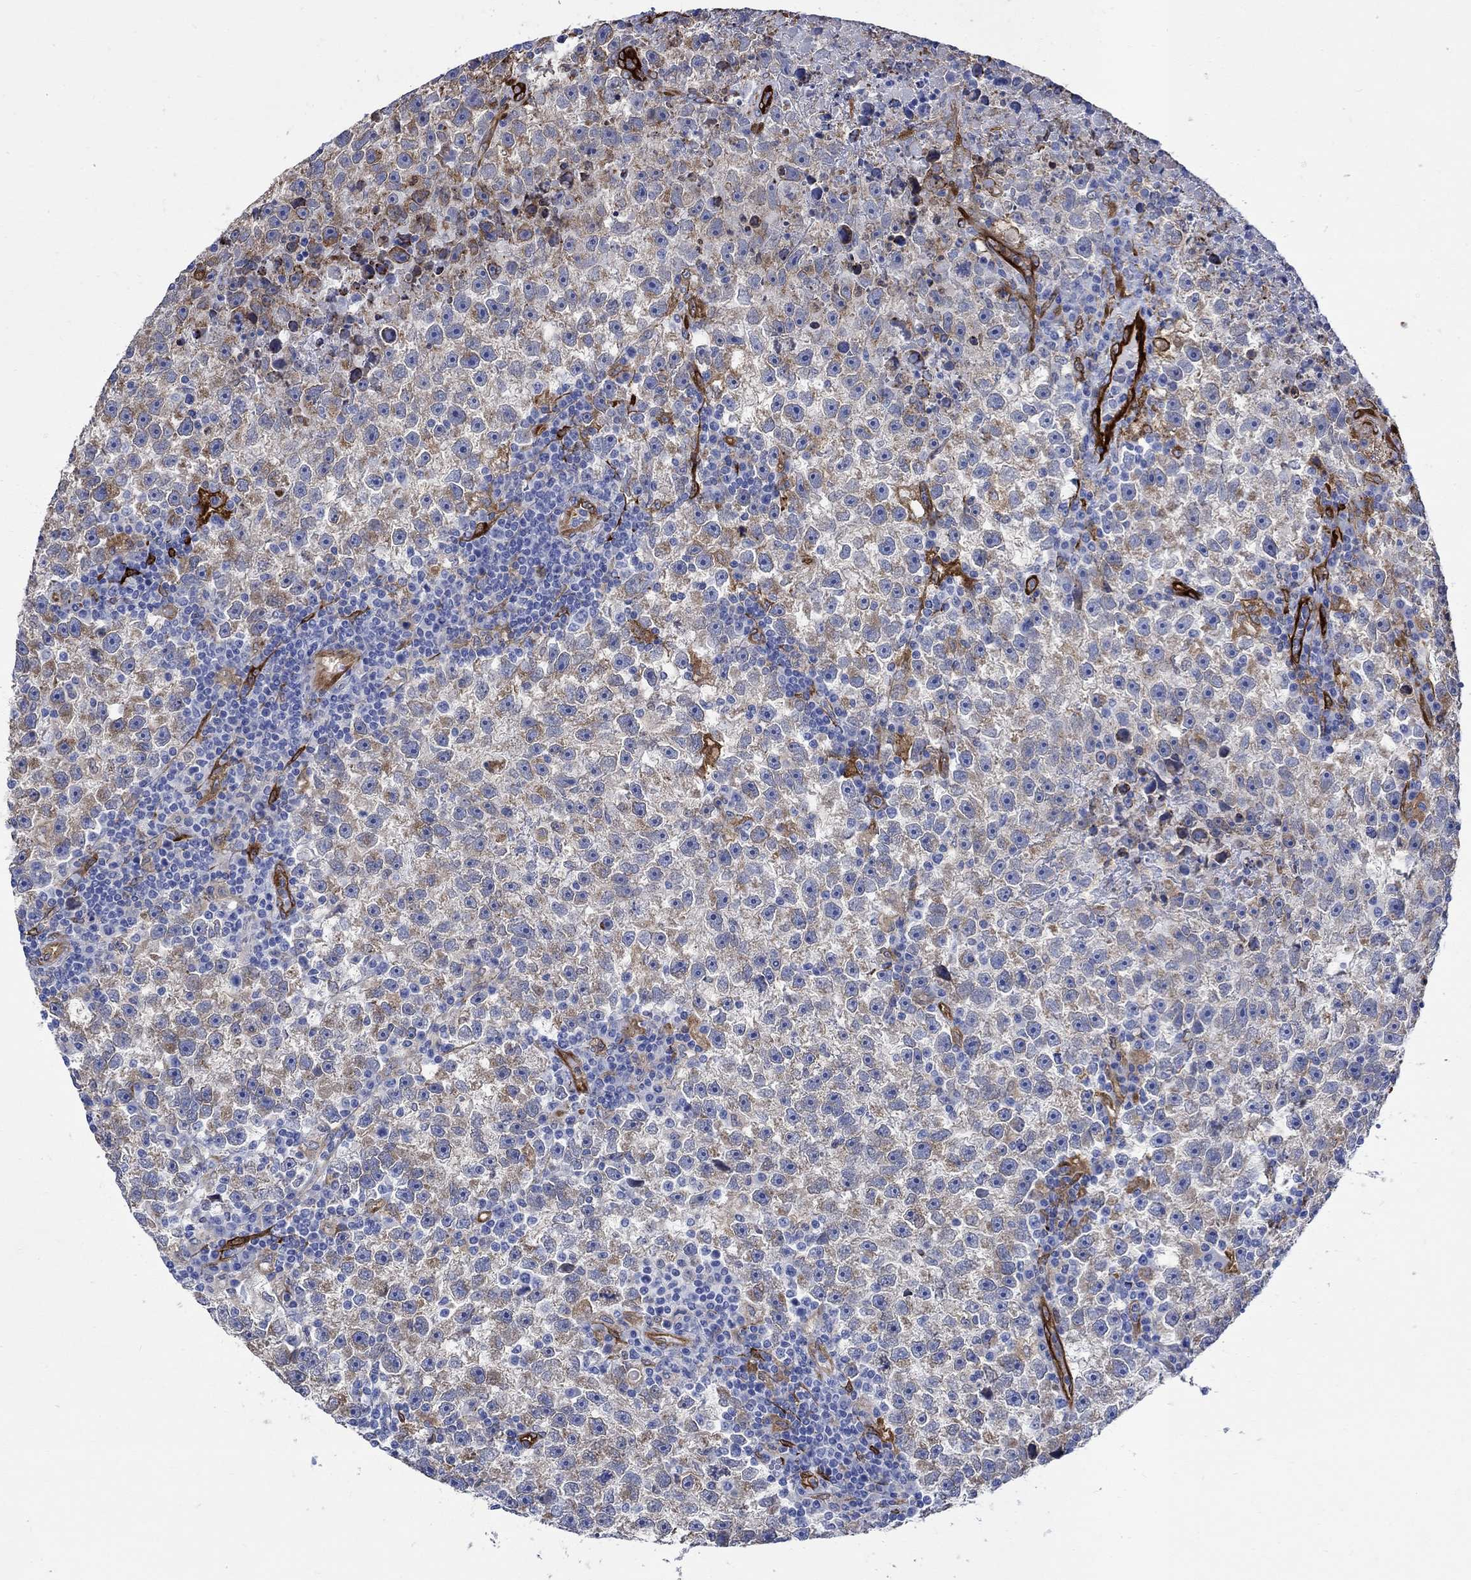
{"staining": {"intensity": "moderate", "quantity": "25%-75%", "location": "cytoplasmic/membranous"}, "tissue": "testis cancer", "cell_type": "Tumor cells", "image_type": "cancer", "snomed": [{"axis": "morphology", "description": "Seminoma, NOS"}, {"axis": "topography", "description": "Testis"}], "caption": "A medium amount of moderate cytoplasmic/membranous staining is seen in about 25%-75% of tumor cells in testis cancer (seminoma) tissue.", "gene": "TGM2", "patient": {"sex": "male", "age": 47}}